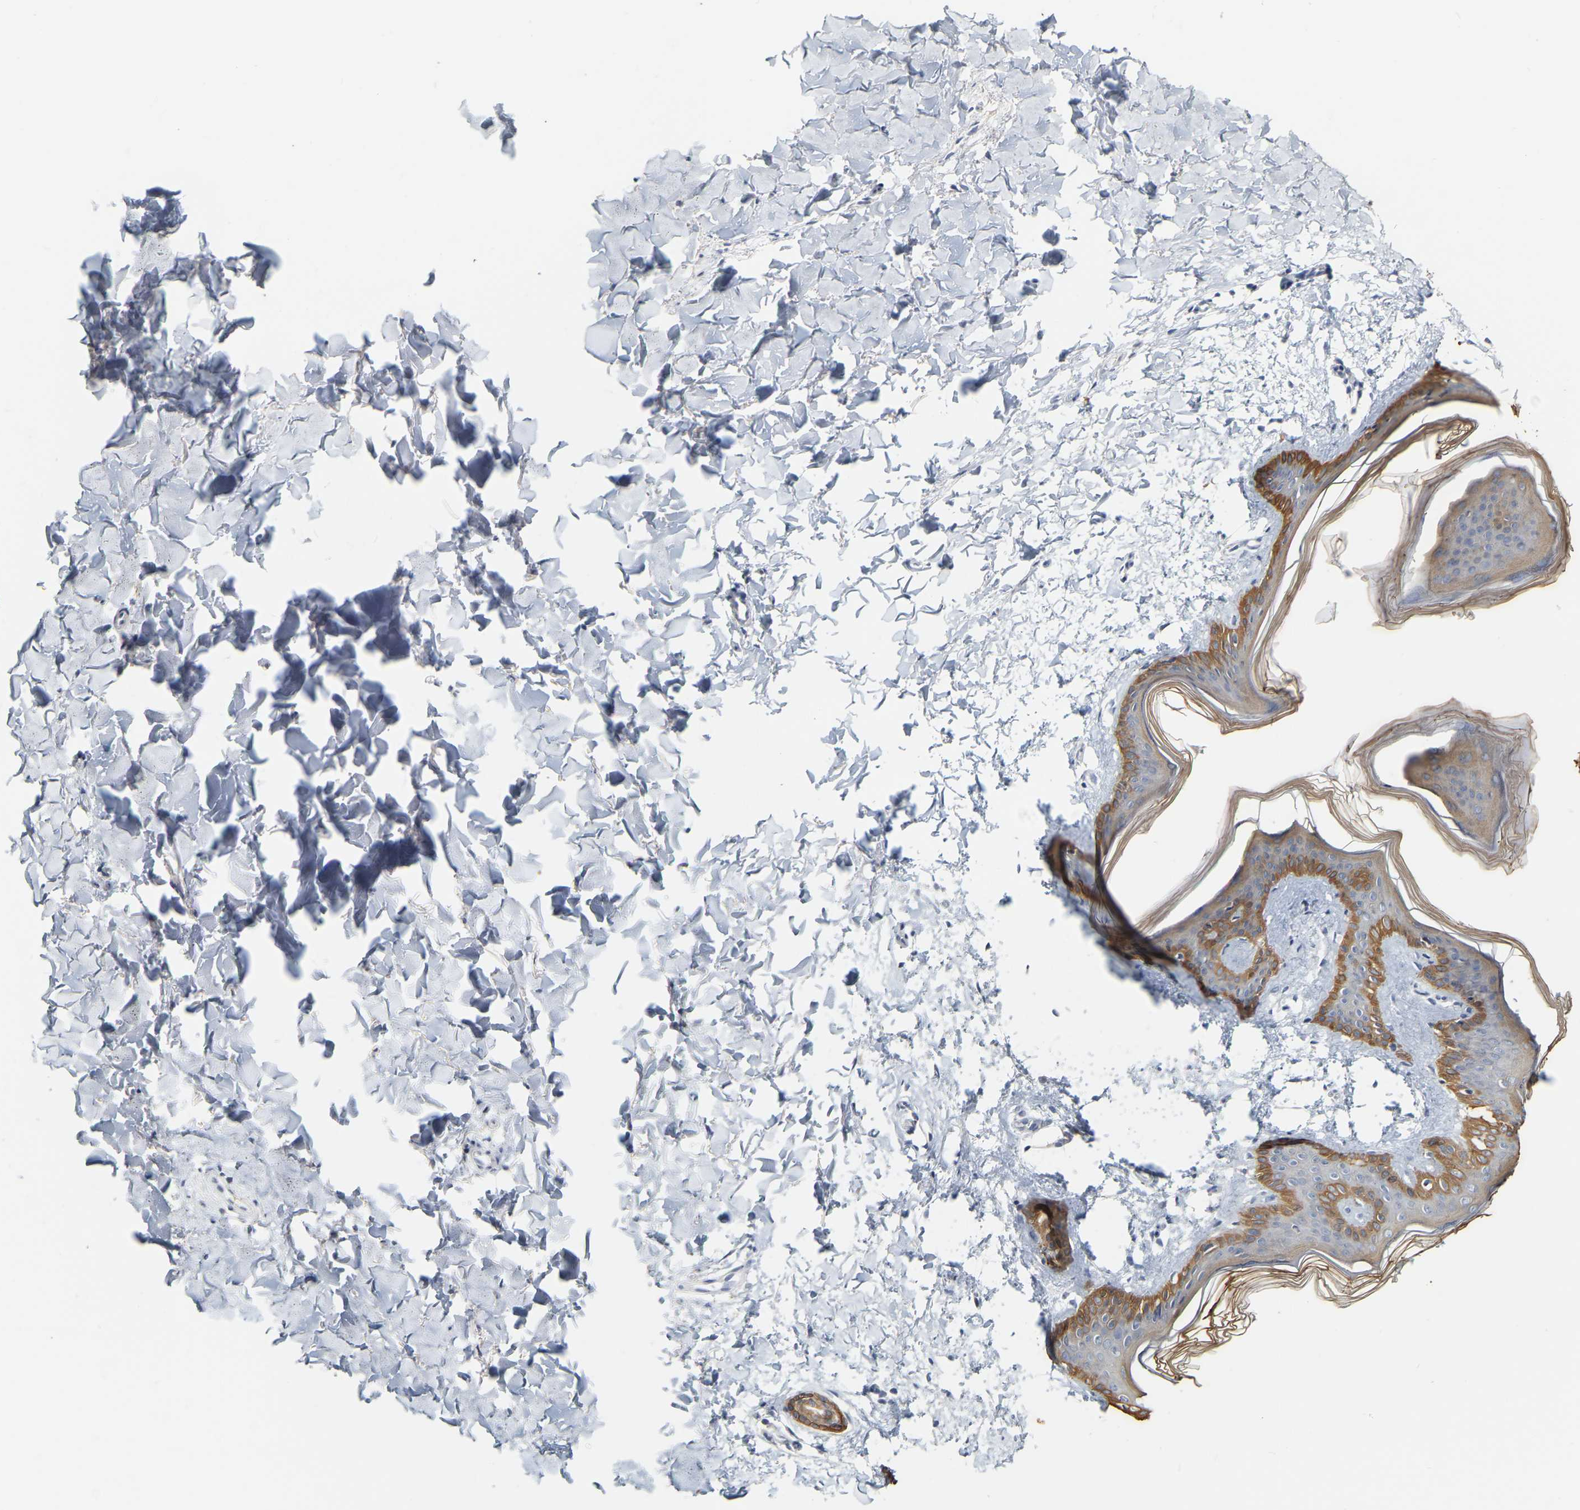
{"staining": {"intensity": "negative", "quantity": "none", "location": "none"}, "tissue": "skin", "cell_type": "Fibroblasts", "image_type": "normal", "snomed": [{"axis": "morphology", "description": "Normal tissue, NOS"}, {"axis": "topography", "description": "Skin"}], "caption": "IHC image of normal skin: human skin stained with DAB demonstrates no significant protein positivity in fibroblasts.", "gene": "KRT76", "patient": {"sex": "female", "age": 17}}